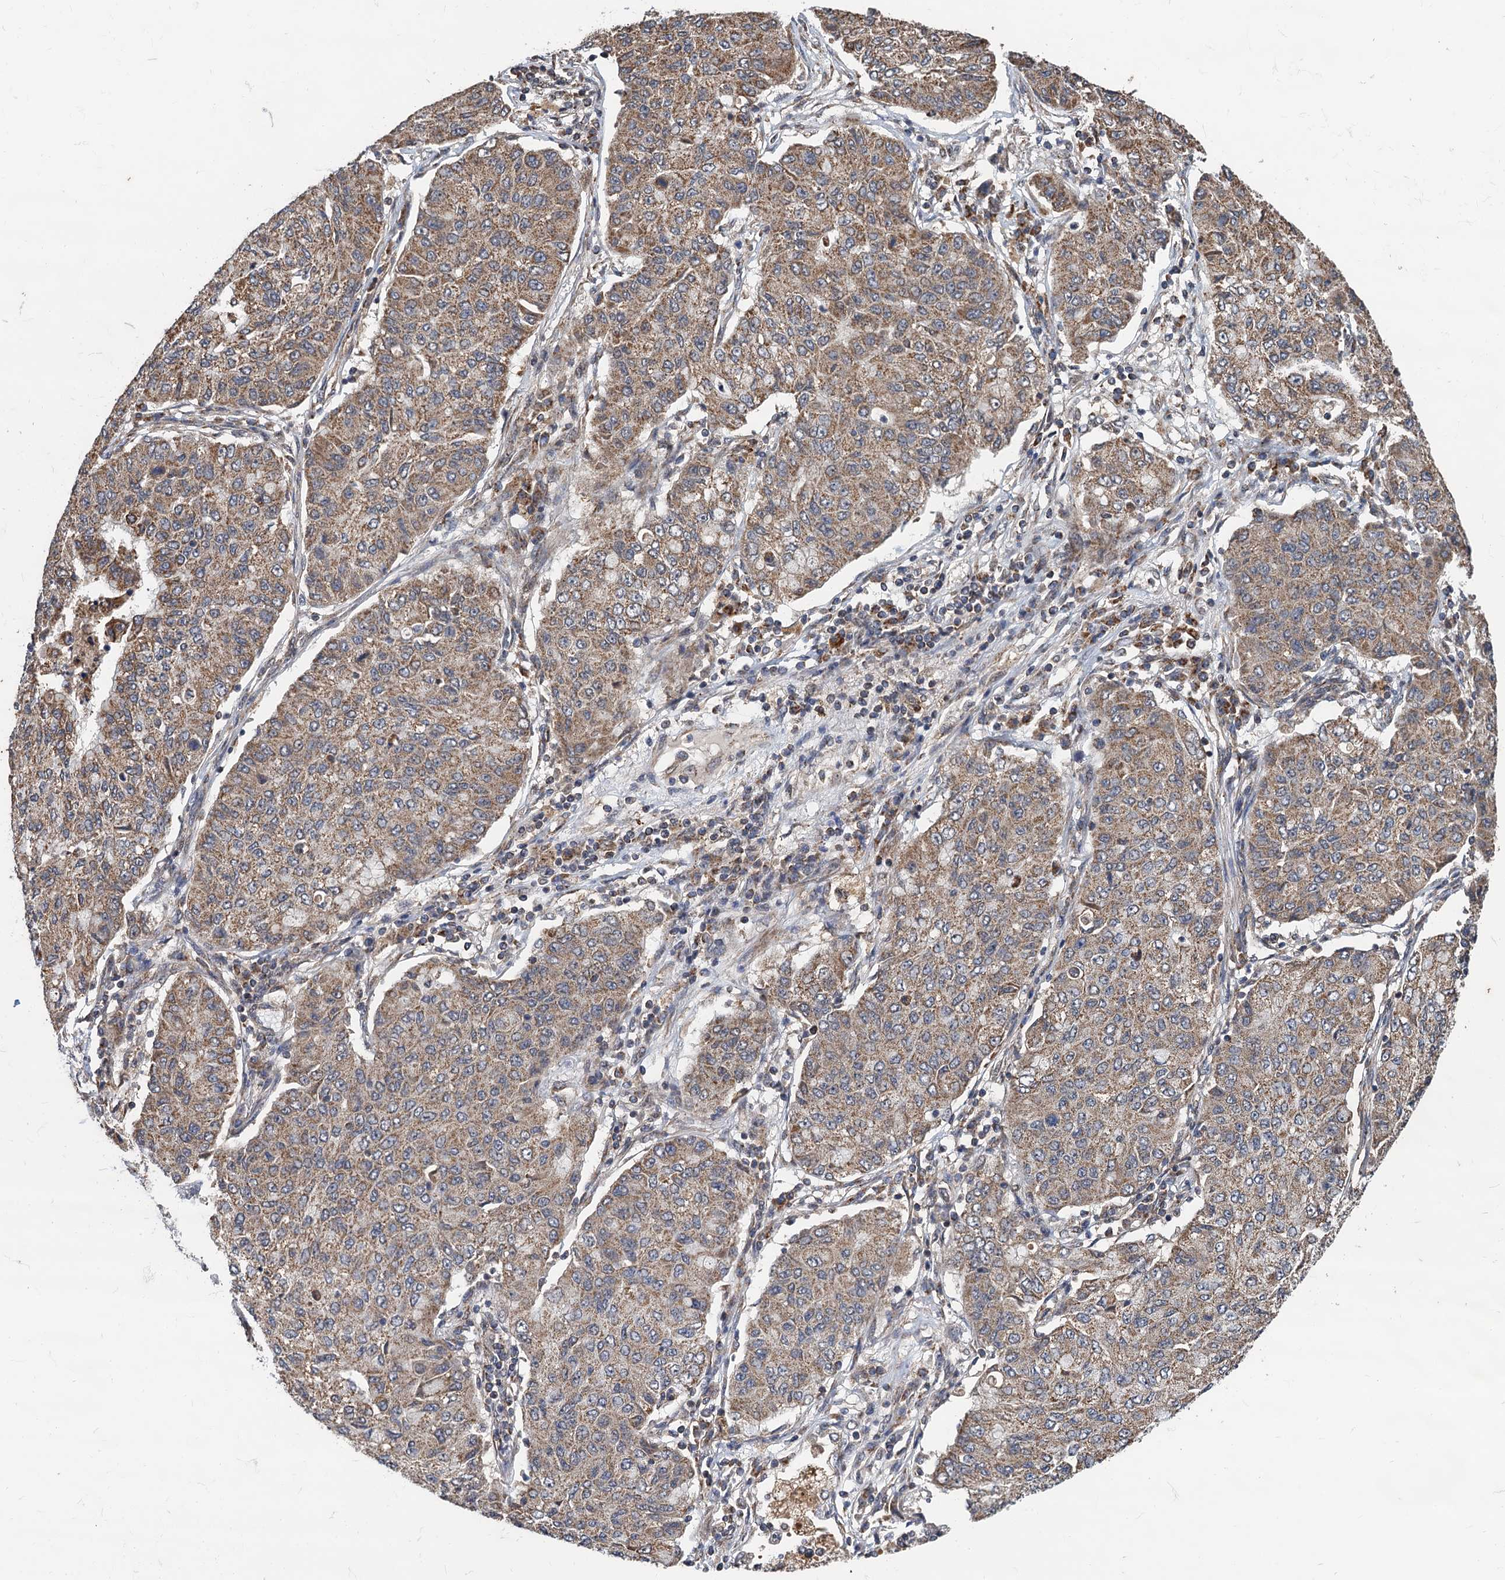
{"staining": {"intensity": "moderate", "quantity": ">75%", "location": "cytoplasmic/membranous"}, "tissue": "lung cancer", "cell_type": "Tumor cells", "image_type": "cancer", "snomed": [{"axis": "morphology", "description": "Squamous cell carcinoma, NOS"}, {"axis": "topography", "description": "Lung"}], "caption": "Brown immunohistochemical staining in lung cancer shows moderate cytoplasmic/membranous staining in approximately >75% of tumor cells. The staining was performed using DAB to visualize the protein expression in brown, while the nuclei were stained in blue with hematoxylin (Magnification: 20x).", "gene": "CMPK2", "patient": {"sex": "male", "age": 74}}